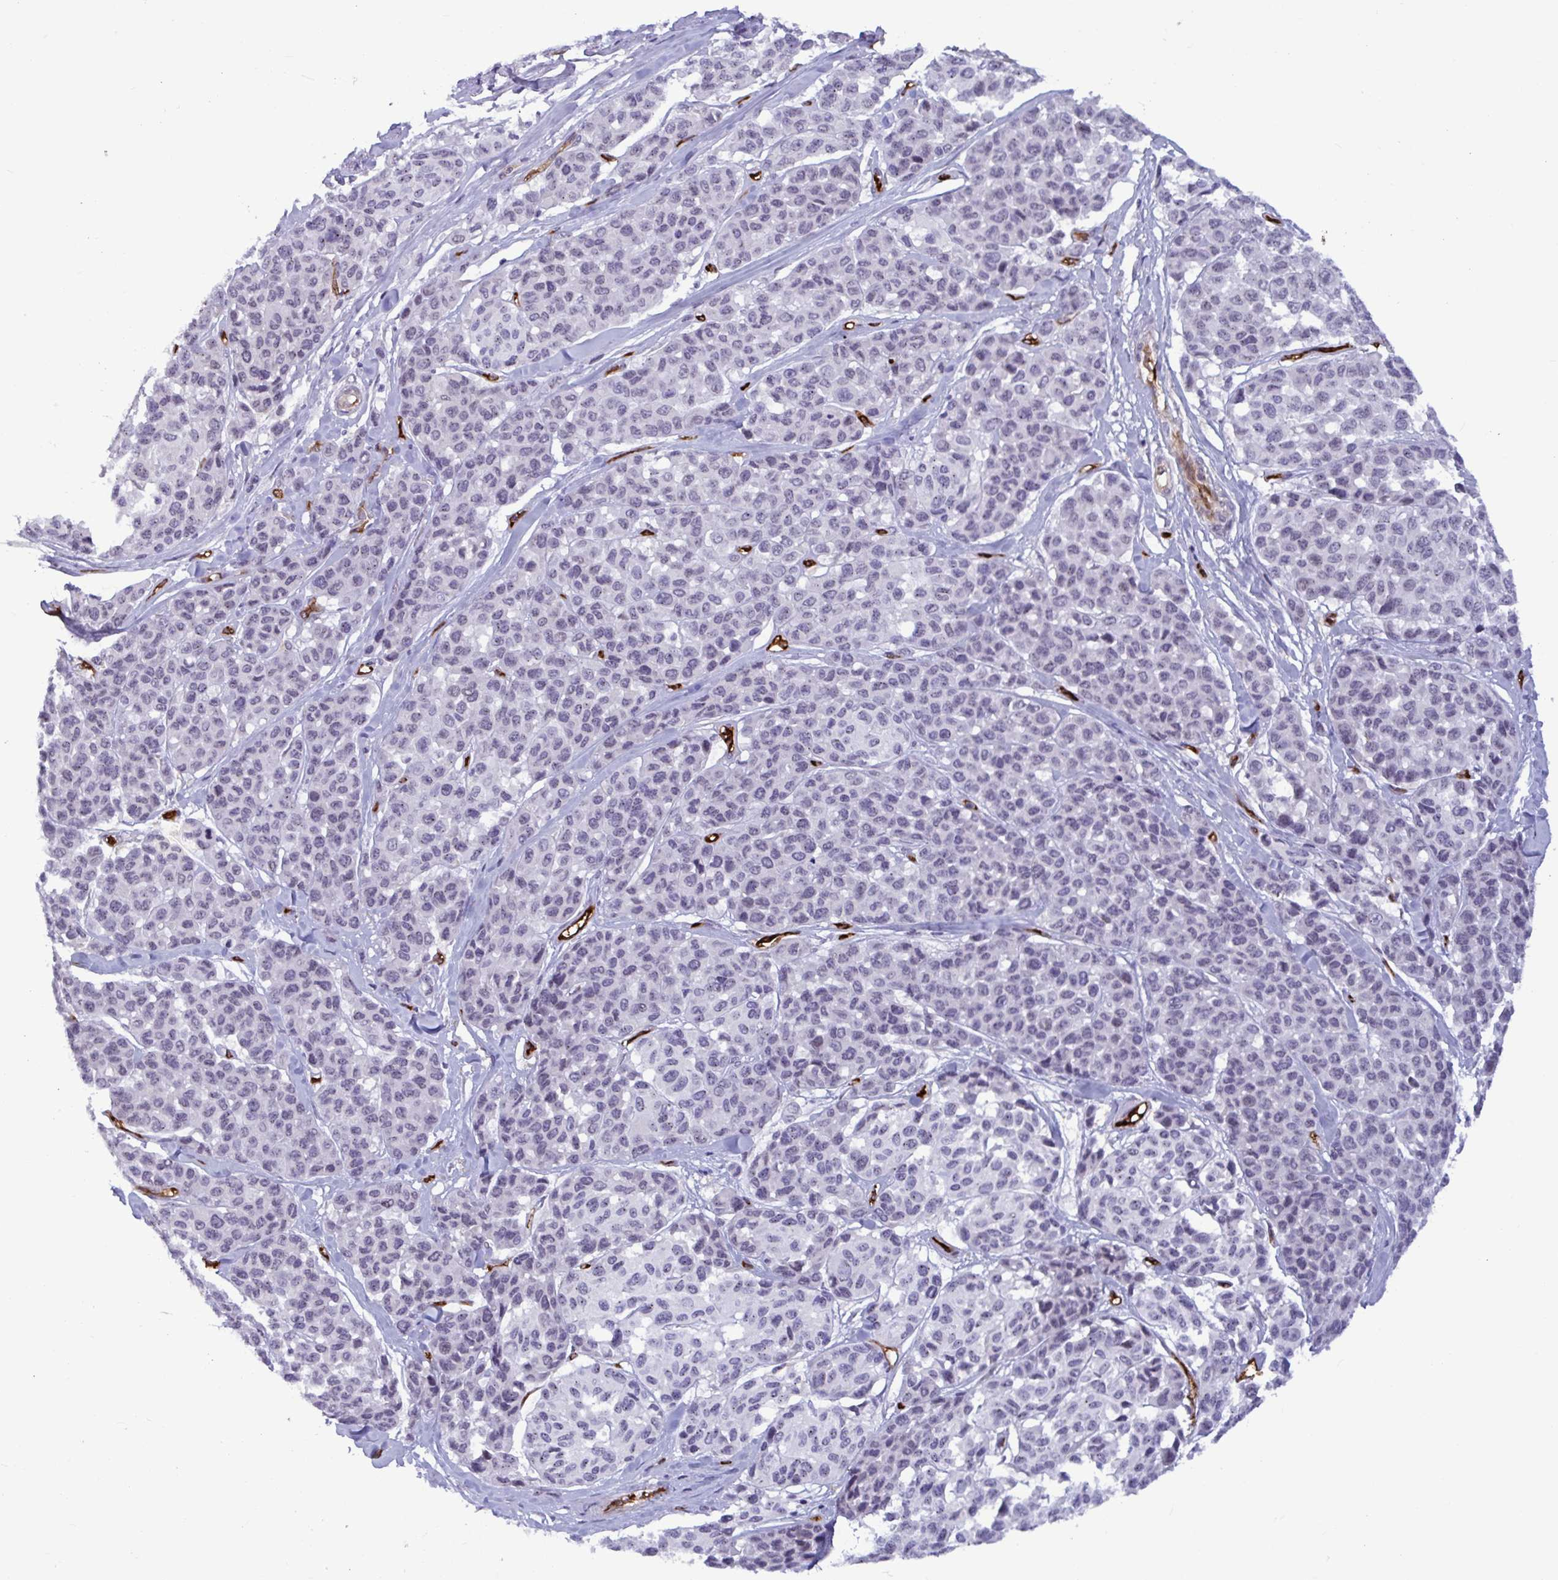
{"staining": {"intensity": "negative", "quantity": "none", "location": "none"}, "tissue": "melanoma", "cell_type": "Tumor cells", "image_type": "cancer", "snomed": [{"axis": "morphology", "description": "Malignant melanoma, NOS"}, {"axis": "topography", "description": "Skin"}], "caption": "High power microscopy histopathology image of an immunohistochemistry (IHC) photomicrograph of melanoma, revealing no significant positivity in tumor cells.", "gene": "EML1", "patient": {"sex": "female", "age": 66}}